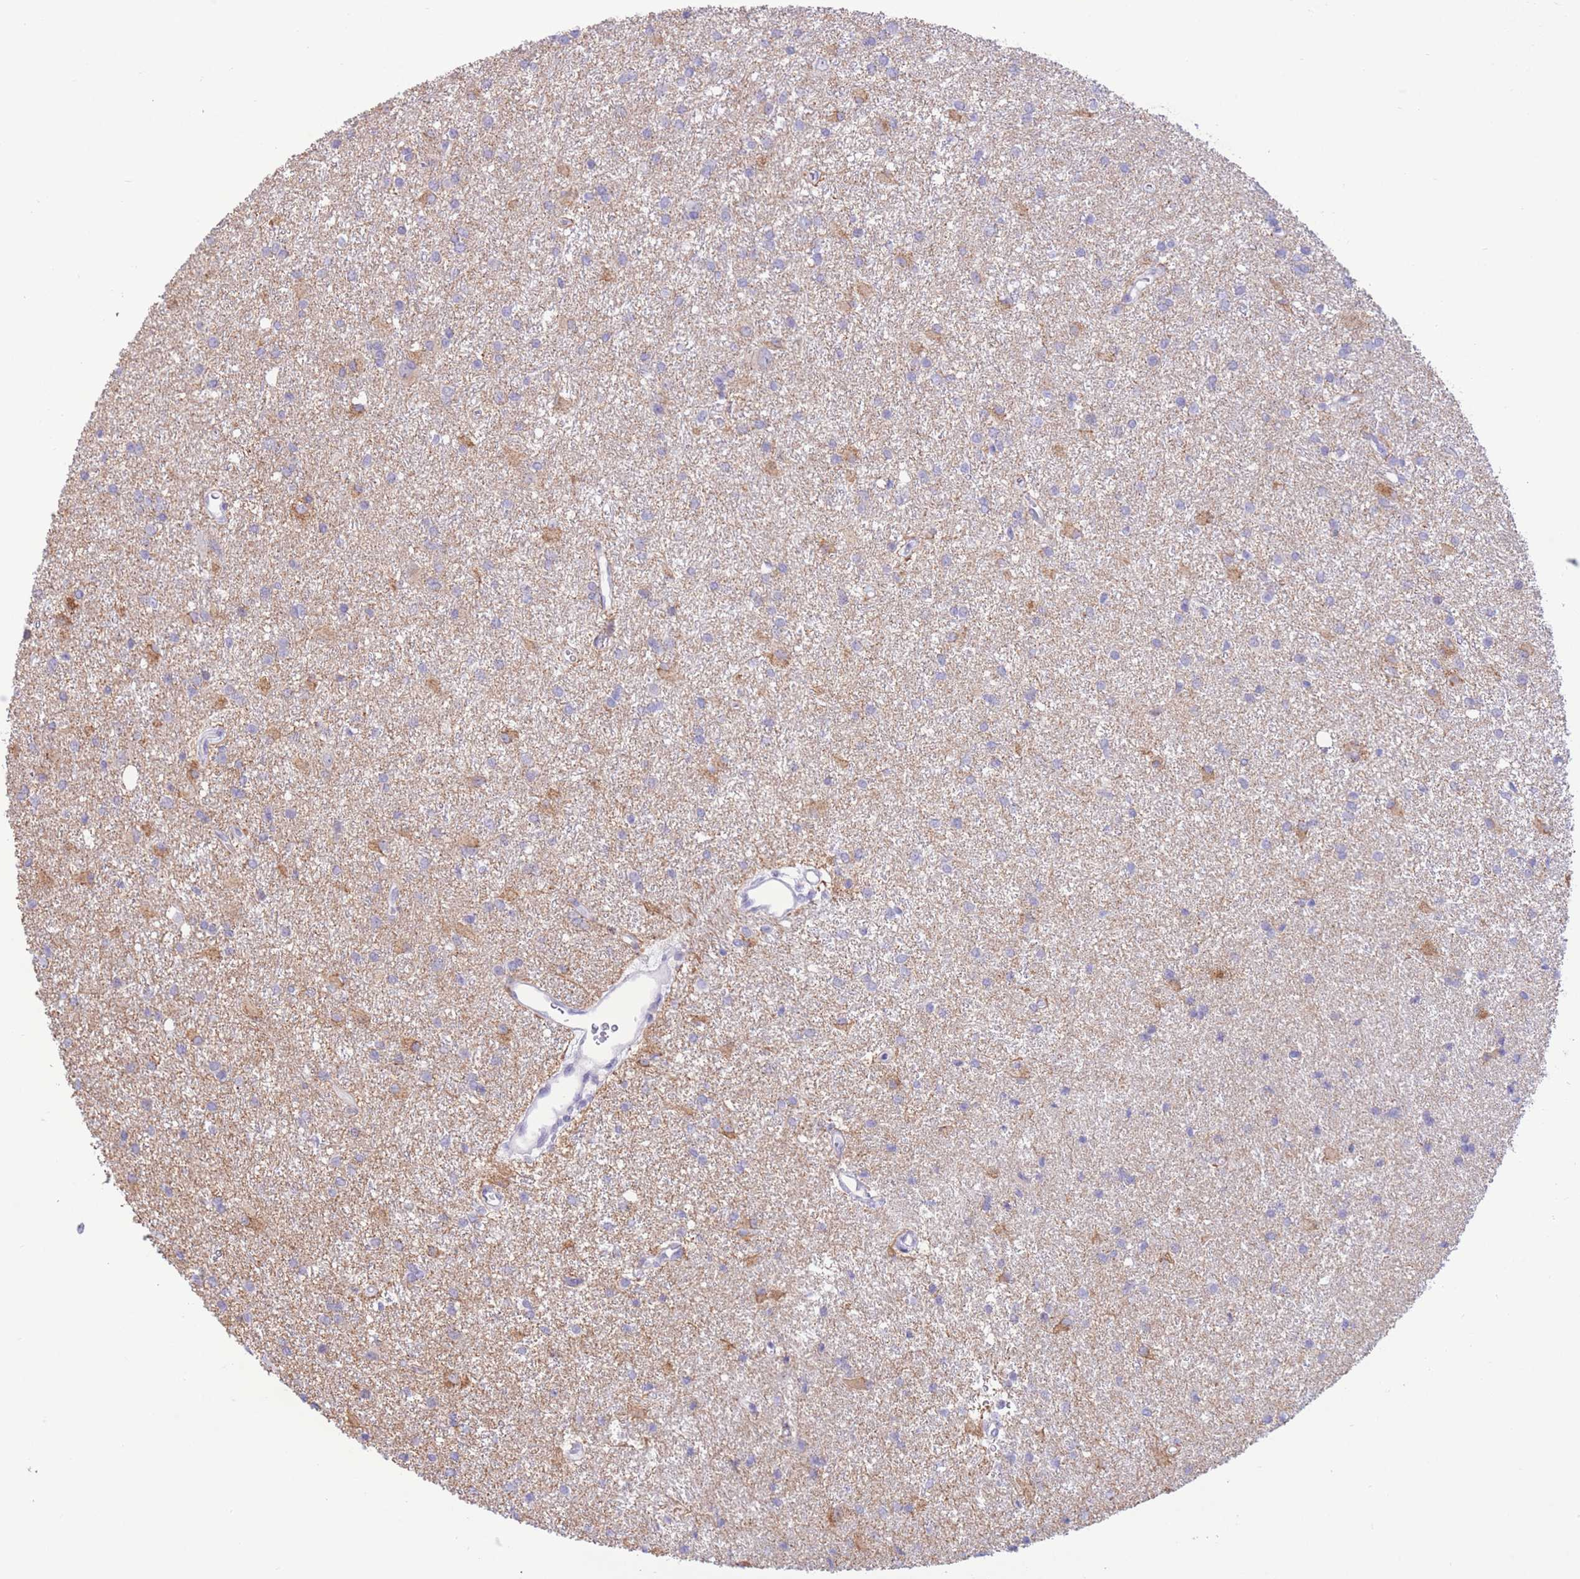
{"staining": {"intensity": "moderate", "quantity": "<25%", "location": "cytoplasmic/membranous"}, "tissue": "glioma", "cell_type": "Tumor cells", "image_type": "cancer", "snomed": [{"axis": "morphology", "description": "Glioma, malignant, High grade"}, {"axis": "topography", "description": "Brain"}], "caption": "Immunohistochemical staining of glioma shows low levels of moderate cytoplasmic/membranous staining in about <25% of tumor cells. The staining was performed using DAB (3,3'-diaminobenzidine), with brown indicating positive protein expression. Nuclei are stained blue with hematoxylin.", "gene": "RPL39L", "patient": {"sex": "female", "age": 50}}